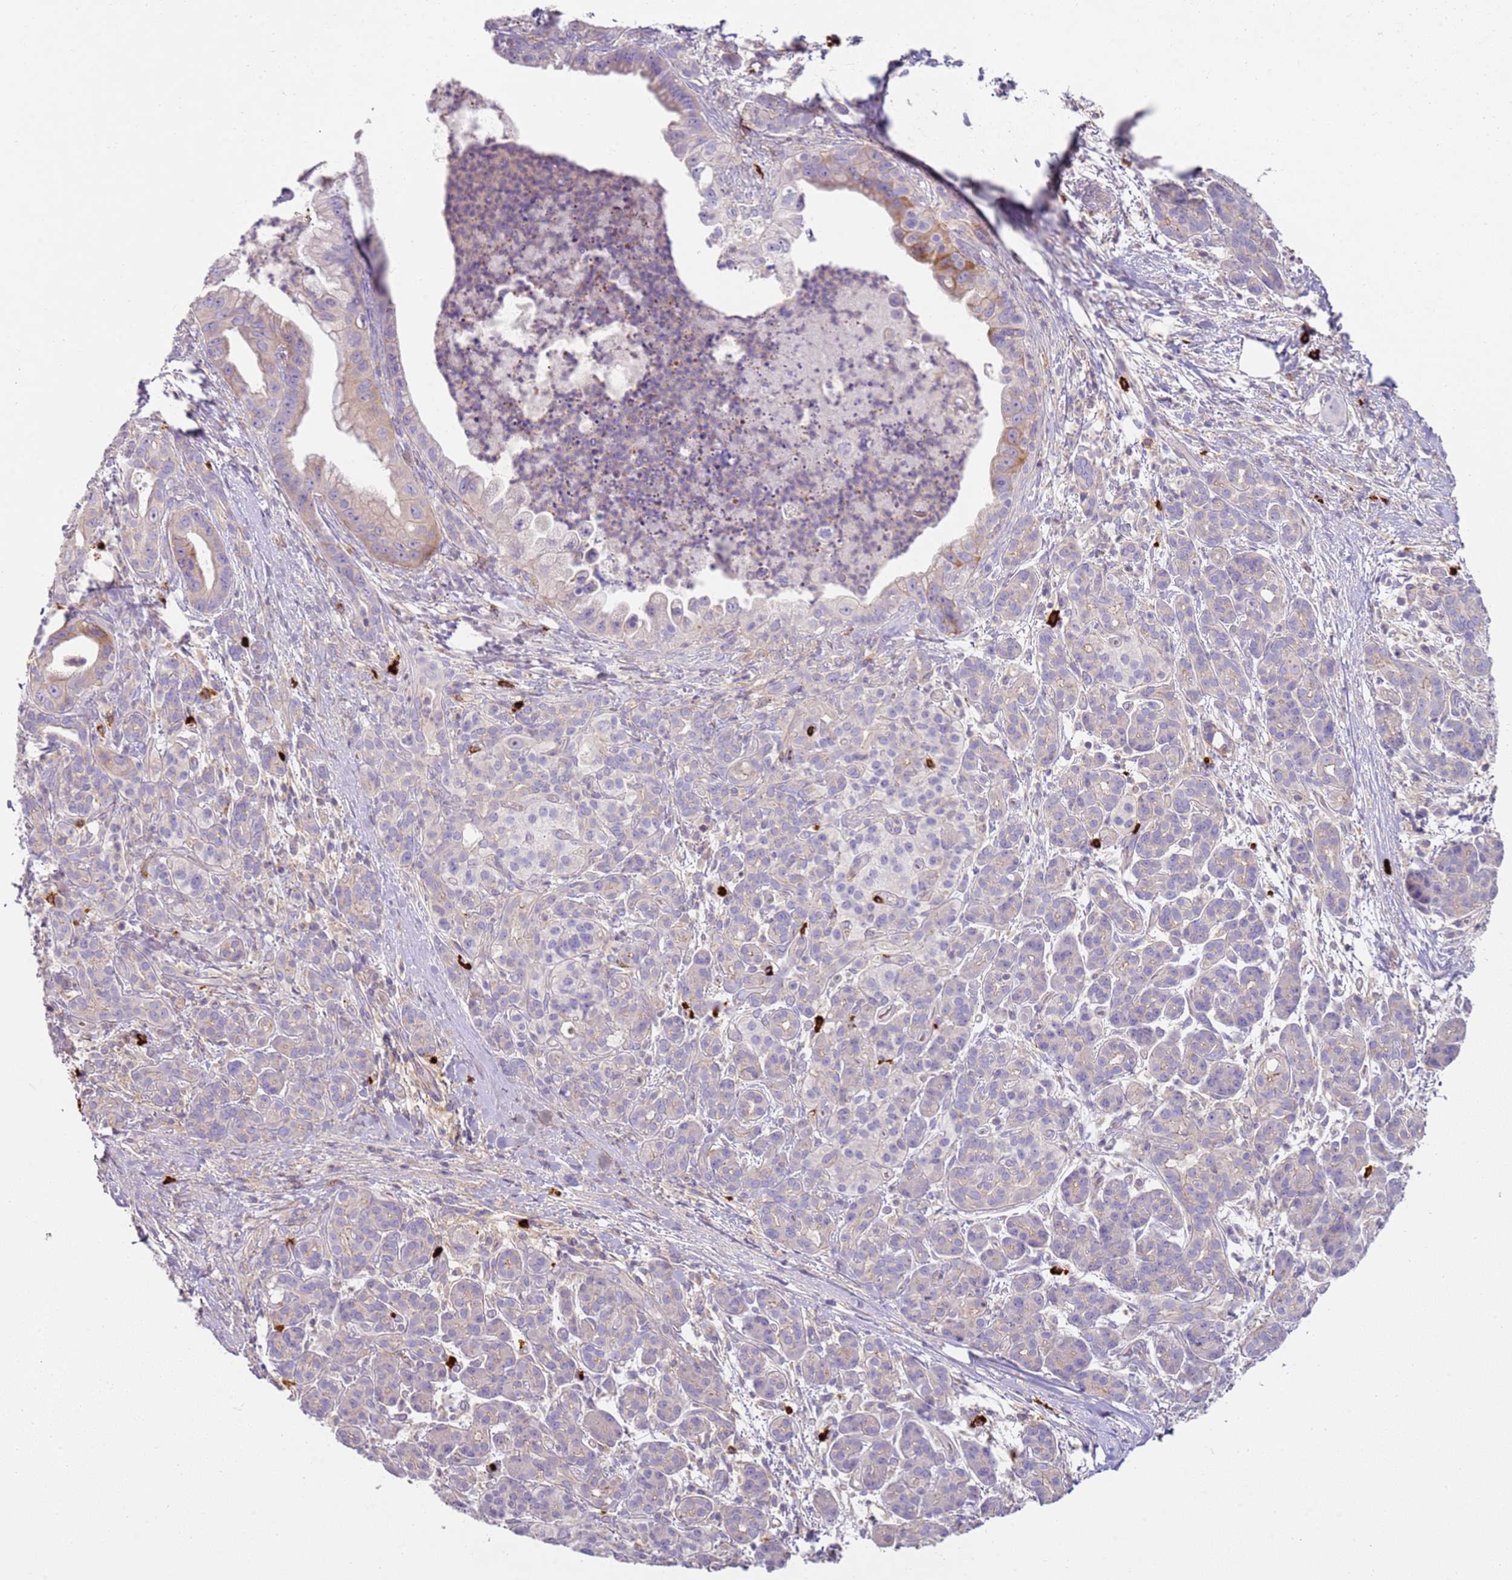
{"staining": {"intensity": "moderate", "quantity": "<25%", "location": "cytoplasmic/membranous"}, "tissue": "pancreatic cancer", "cell_type": "Tumor cells", "image_type": "cancer", "snomed": [{"axis": "morphology", "description": "Adenocarcinoma, NOS"}, {"axis": "topography", "description": "Pancreas"}], "caption": "A histopathology image showing moderate cytoplasmic/membranous positivity in about <25% of tumor cells in pancreatic cancer, as visualized by brown immunohistochemical staining.", "gene": "FPR1", "patient": {"sex": "male", "age": 58}}